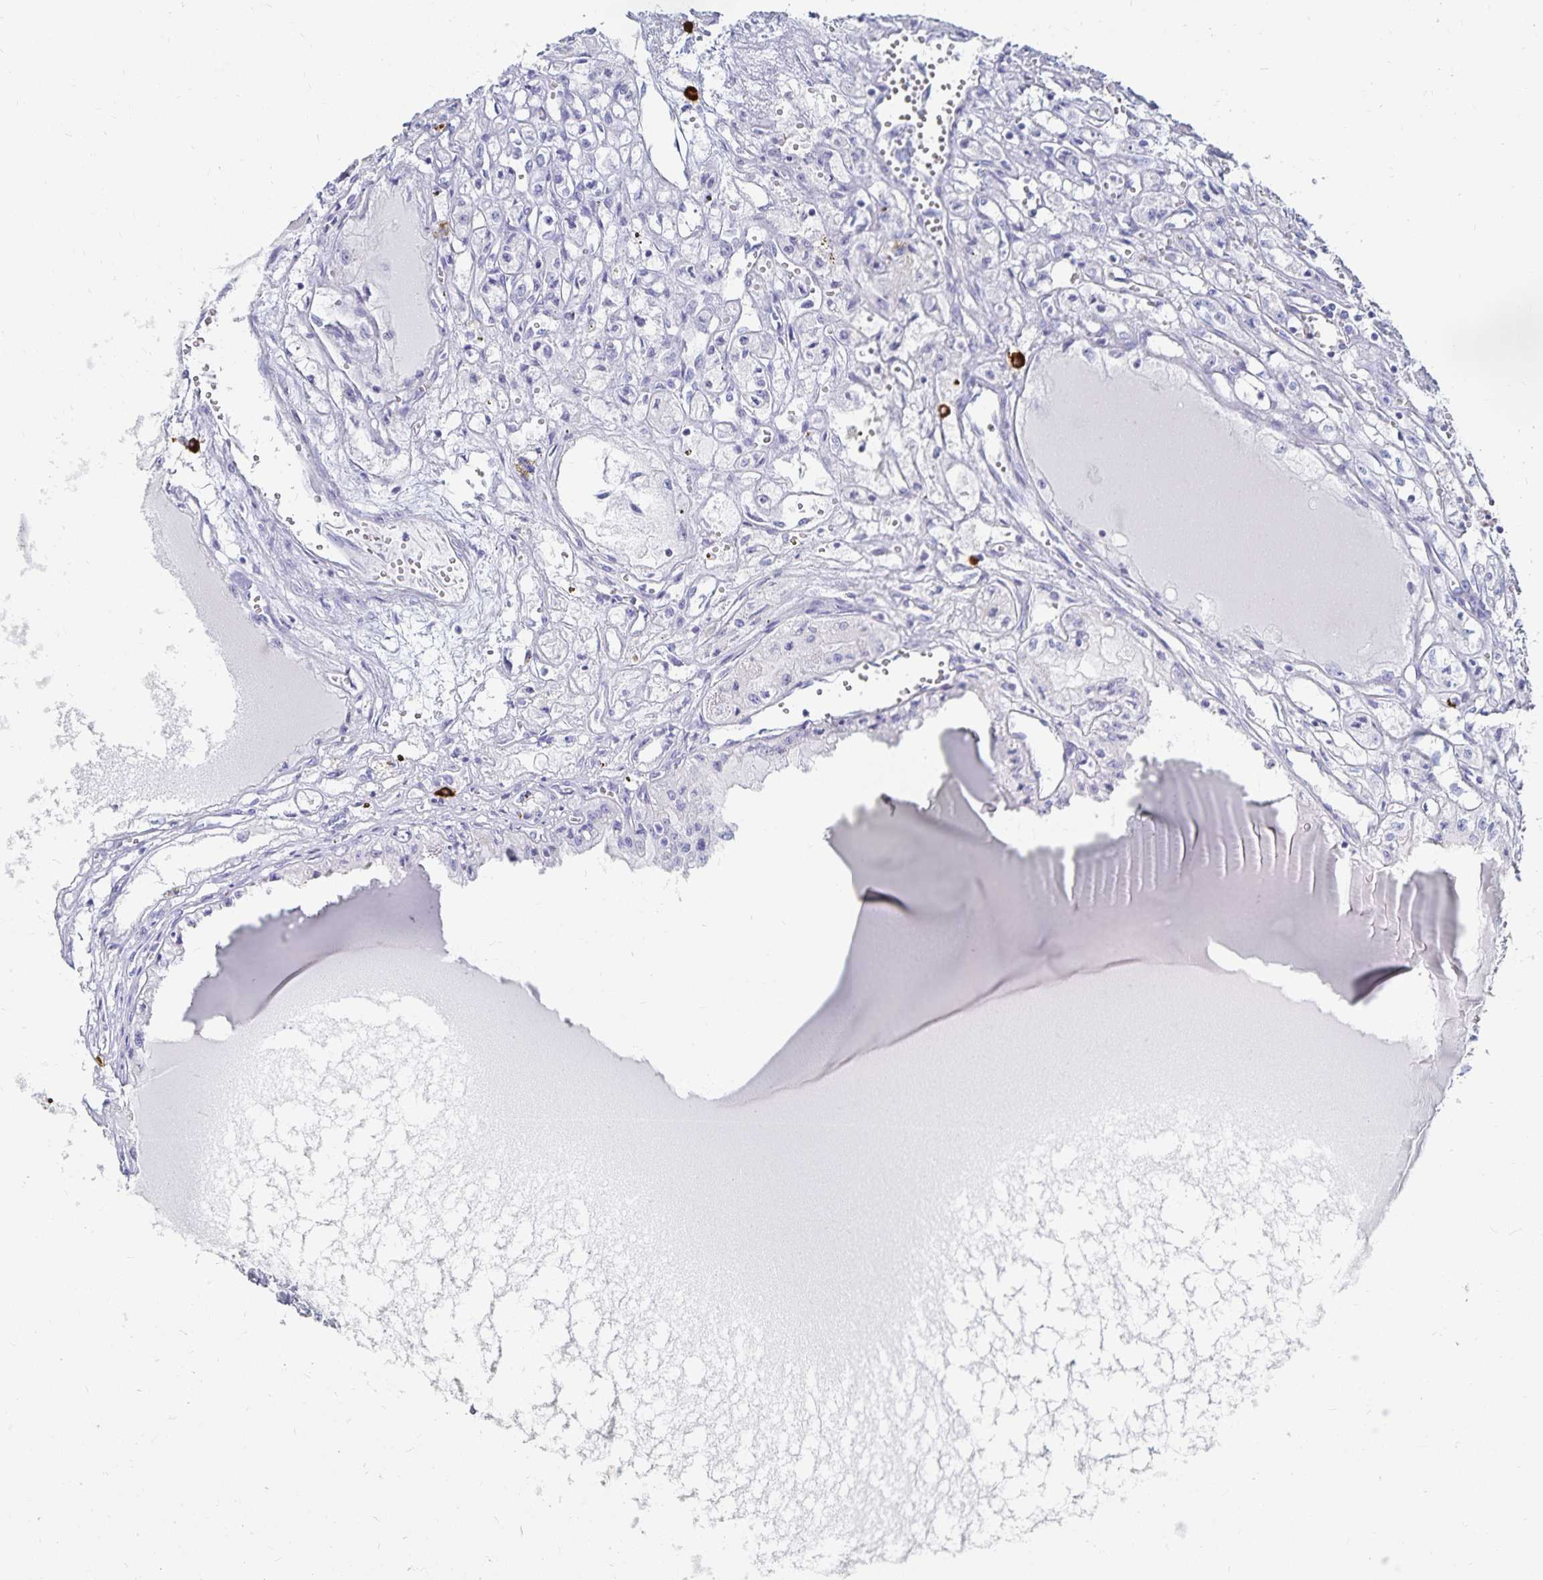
{"staining": {"intensity": "negative", "quantity": "none", "location": "none"}, "tissue": "renal cancer", "cell_type": "Tumor cells", "image_type": "cancer", "snomed": [{"axis": "morphology", "description": "Adenocarcinoma, NOS"}, {"axis": "topography", "description": "Kidney"}], "caption": "This is an IHC histopathology image of human renal cancer (adenocarcinoma). There is no positivity in tumor cells.", "gene": "TNIP1", "patient": {"sex": "male", "age": 56}}